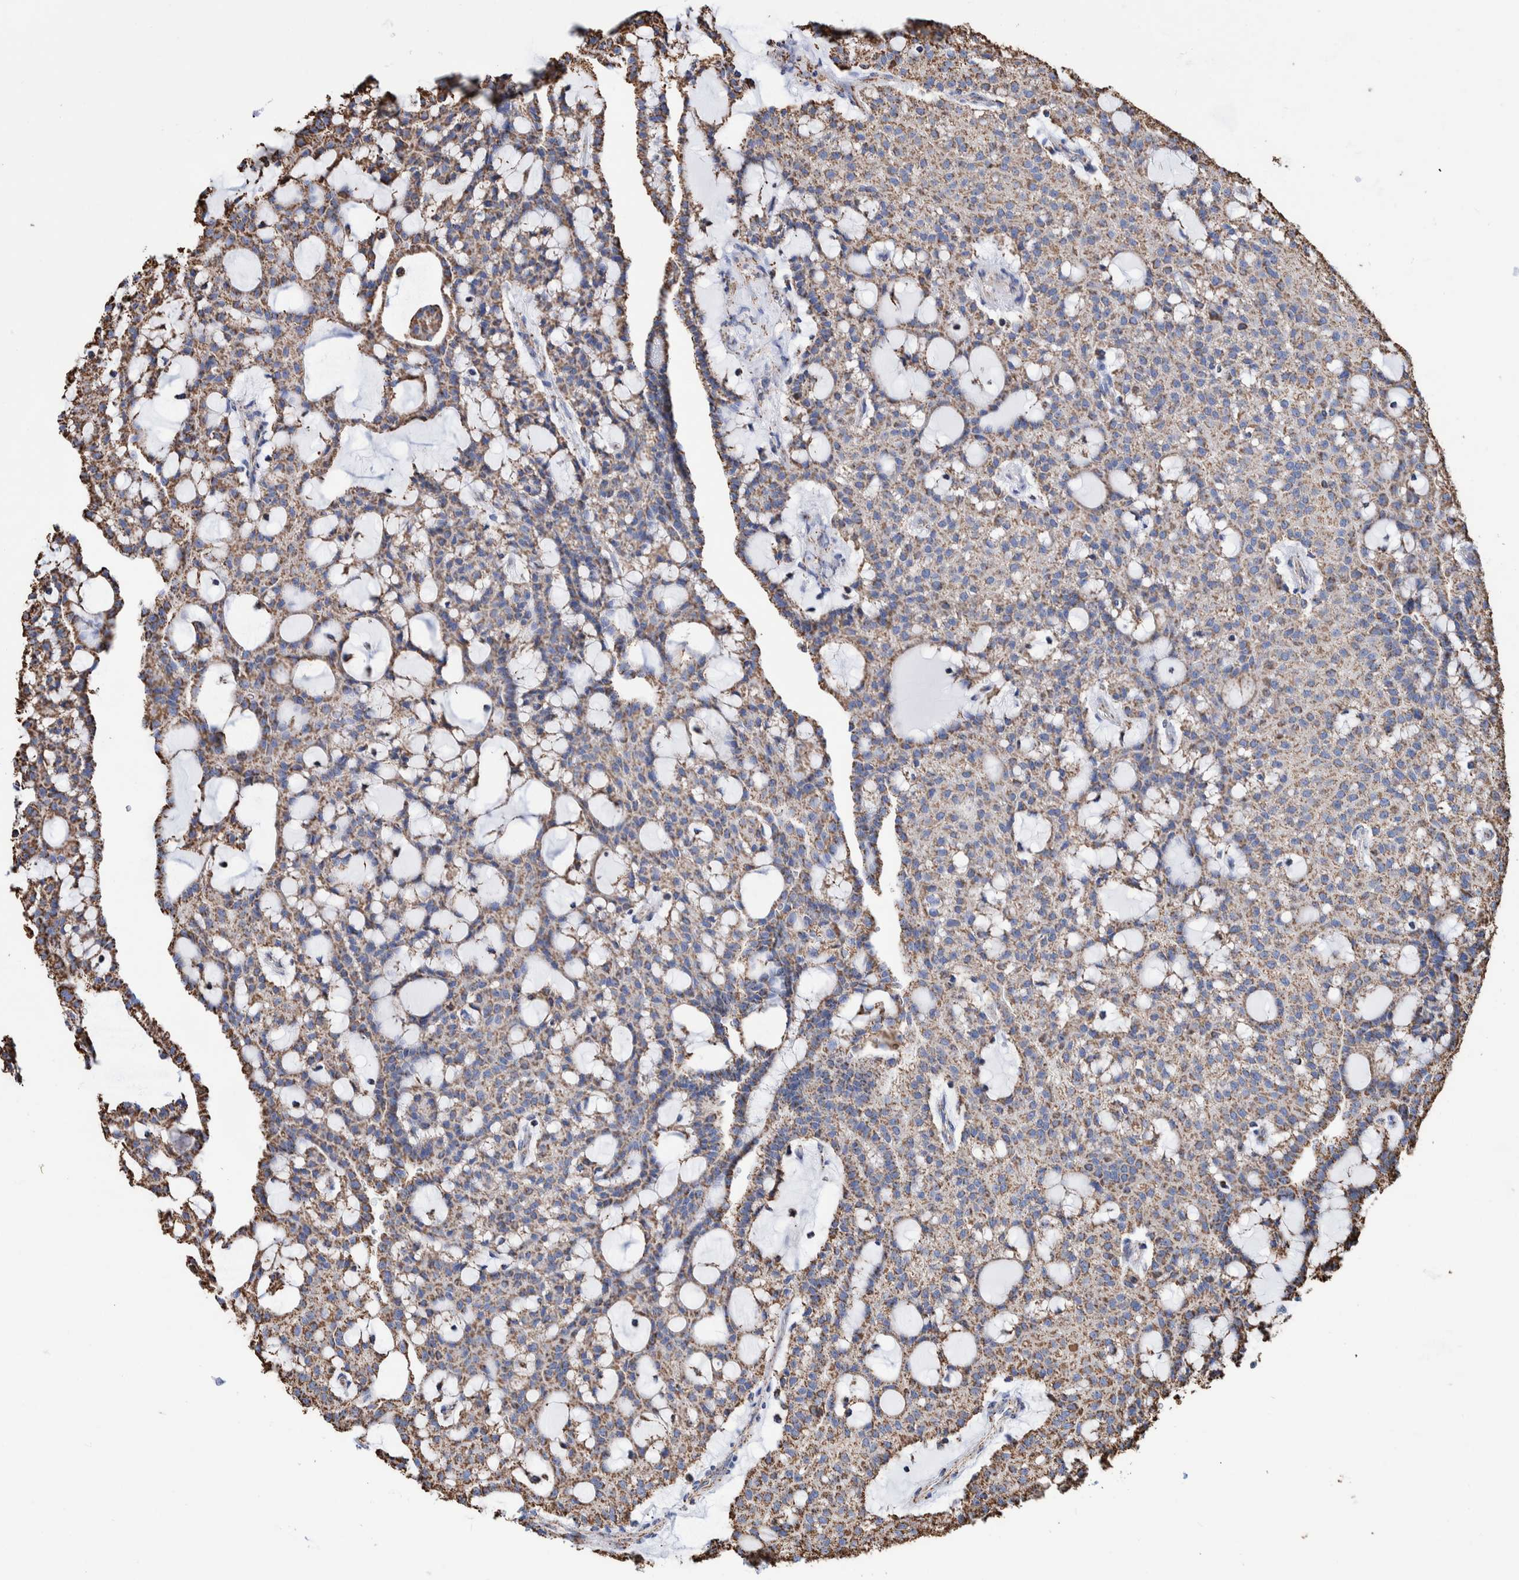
{"staining": {"intensity": "moderate", "quantity": ">75%", "location": "cytoplasmic/membranous"}, "tissue": "renal cancer", "cell_type": "Tumor cells", "image_type": "cancer", "snomed": [{"axis": "morphology", "description": "Adenocarcinoma, NOS"}, {"axis": "topography", "description": "Kidney"}], "caption": "Renal cancer (adenocarcinoma) stained with a protein marker displays moderate staining in tumor cells.", "gene": "VPS26C", "patient": {"sex": "male", "age": 63}}